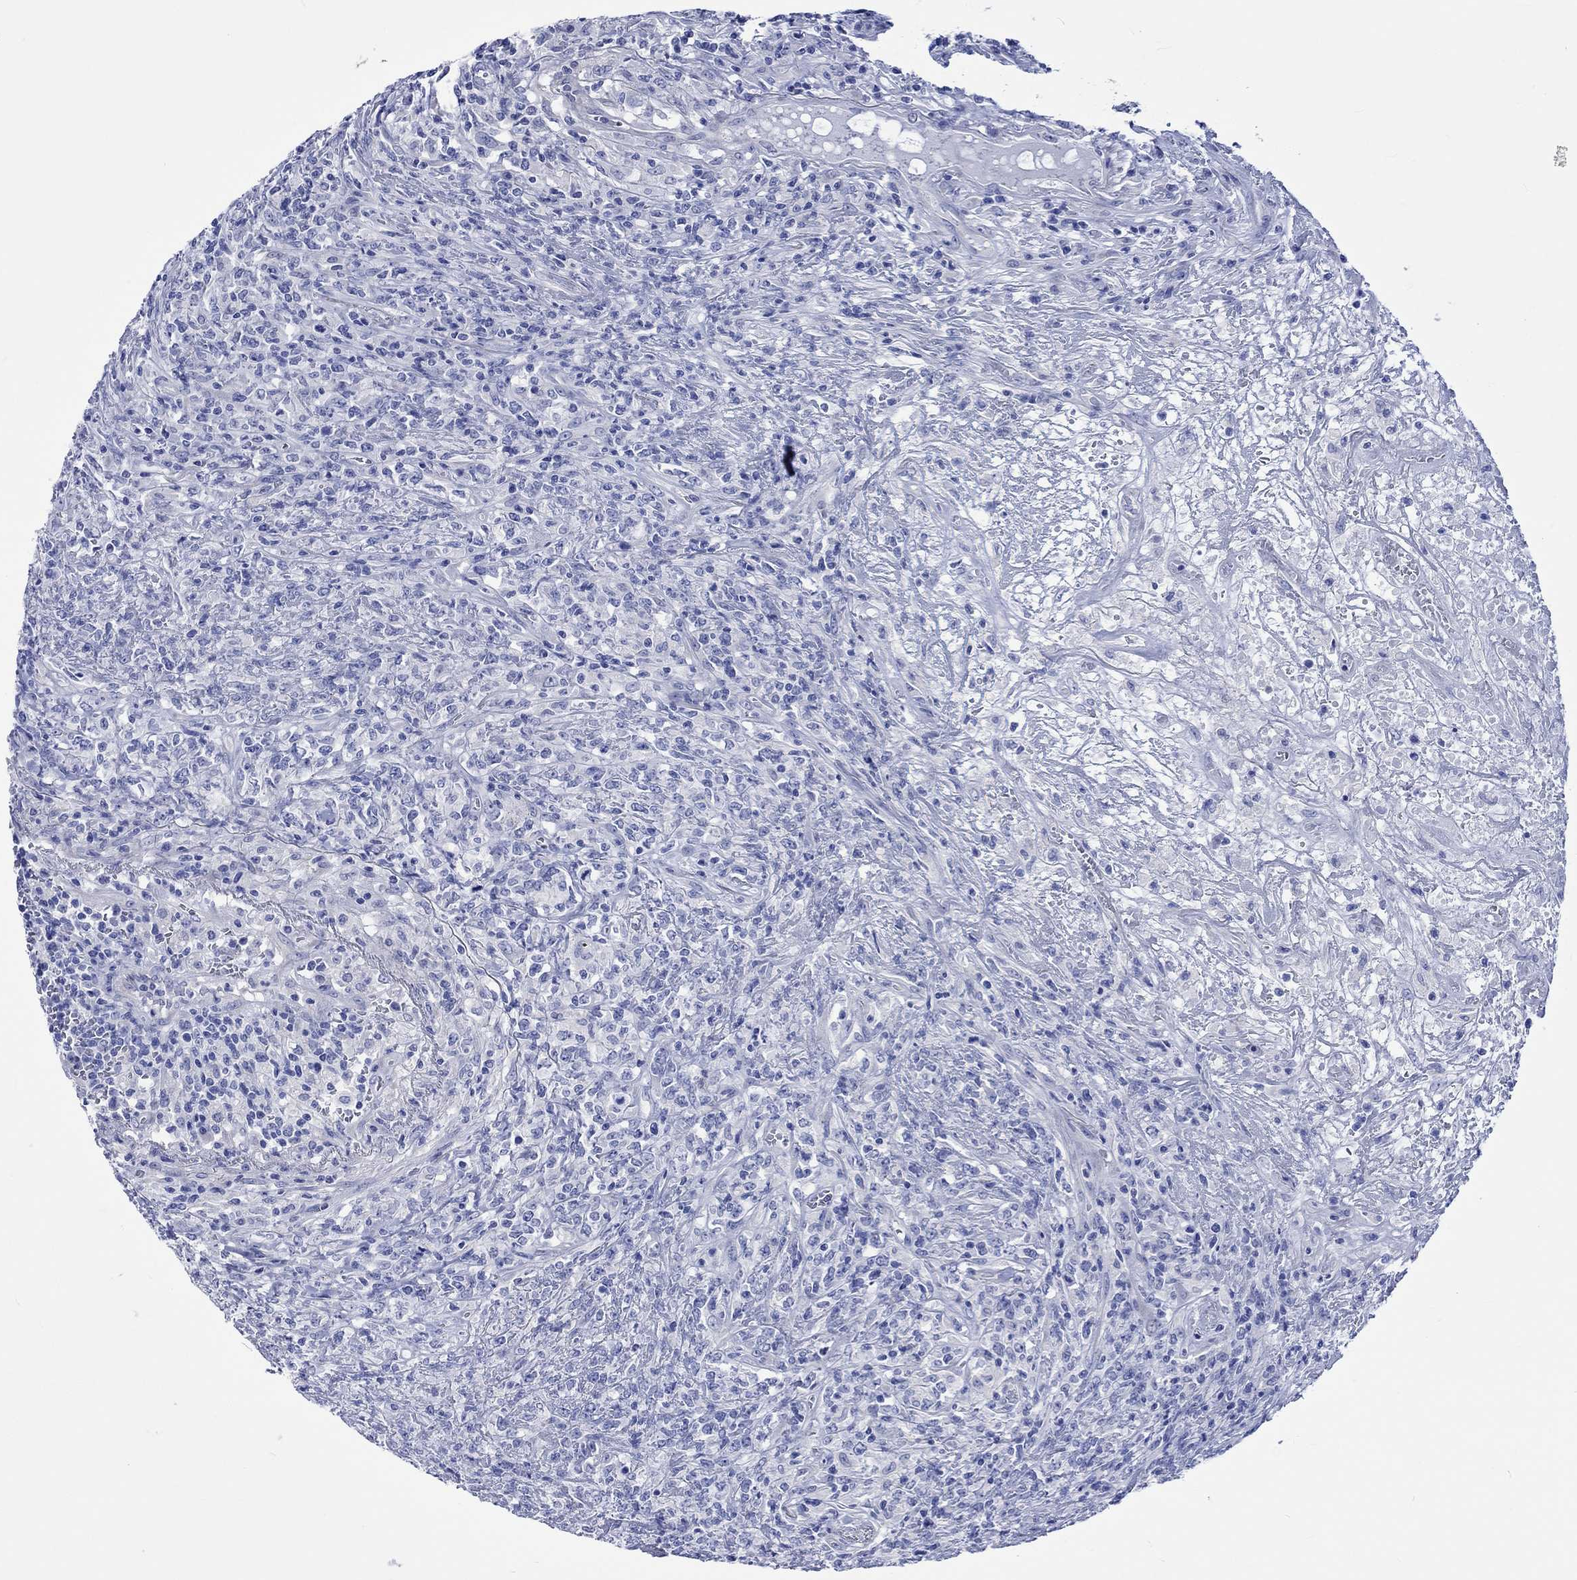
{"staining": {"intensity": "negative", "quantity": "none", "location": "none"}, "tissue": "lymphoma", "cell_type": "Tumor cells", "image_type": "cancer", "snomed": [{"axis": "morphology", "description": "Malignant lymphoma, non-Hodgkin's type, High grade"}, {"axis": "topography", "description": "Lung"}], "caption": "The image reveals no staining of tumor cells in lymphoma.", "gene": "HARBI1", "patient": {"sex": "male", "age": 79}}